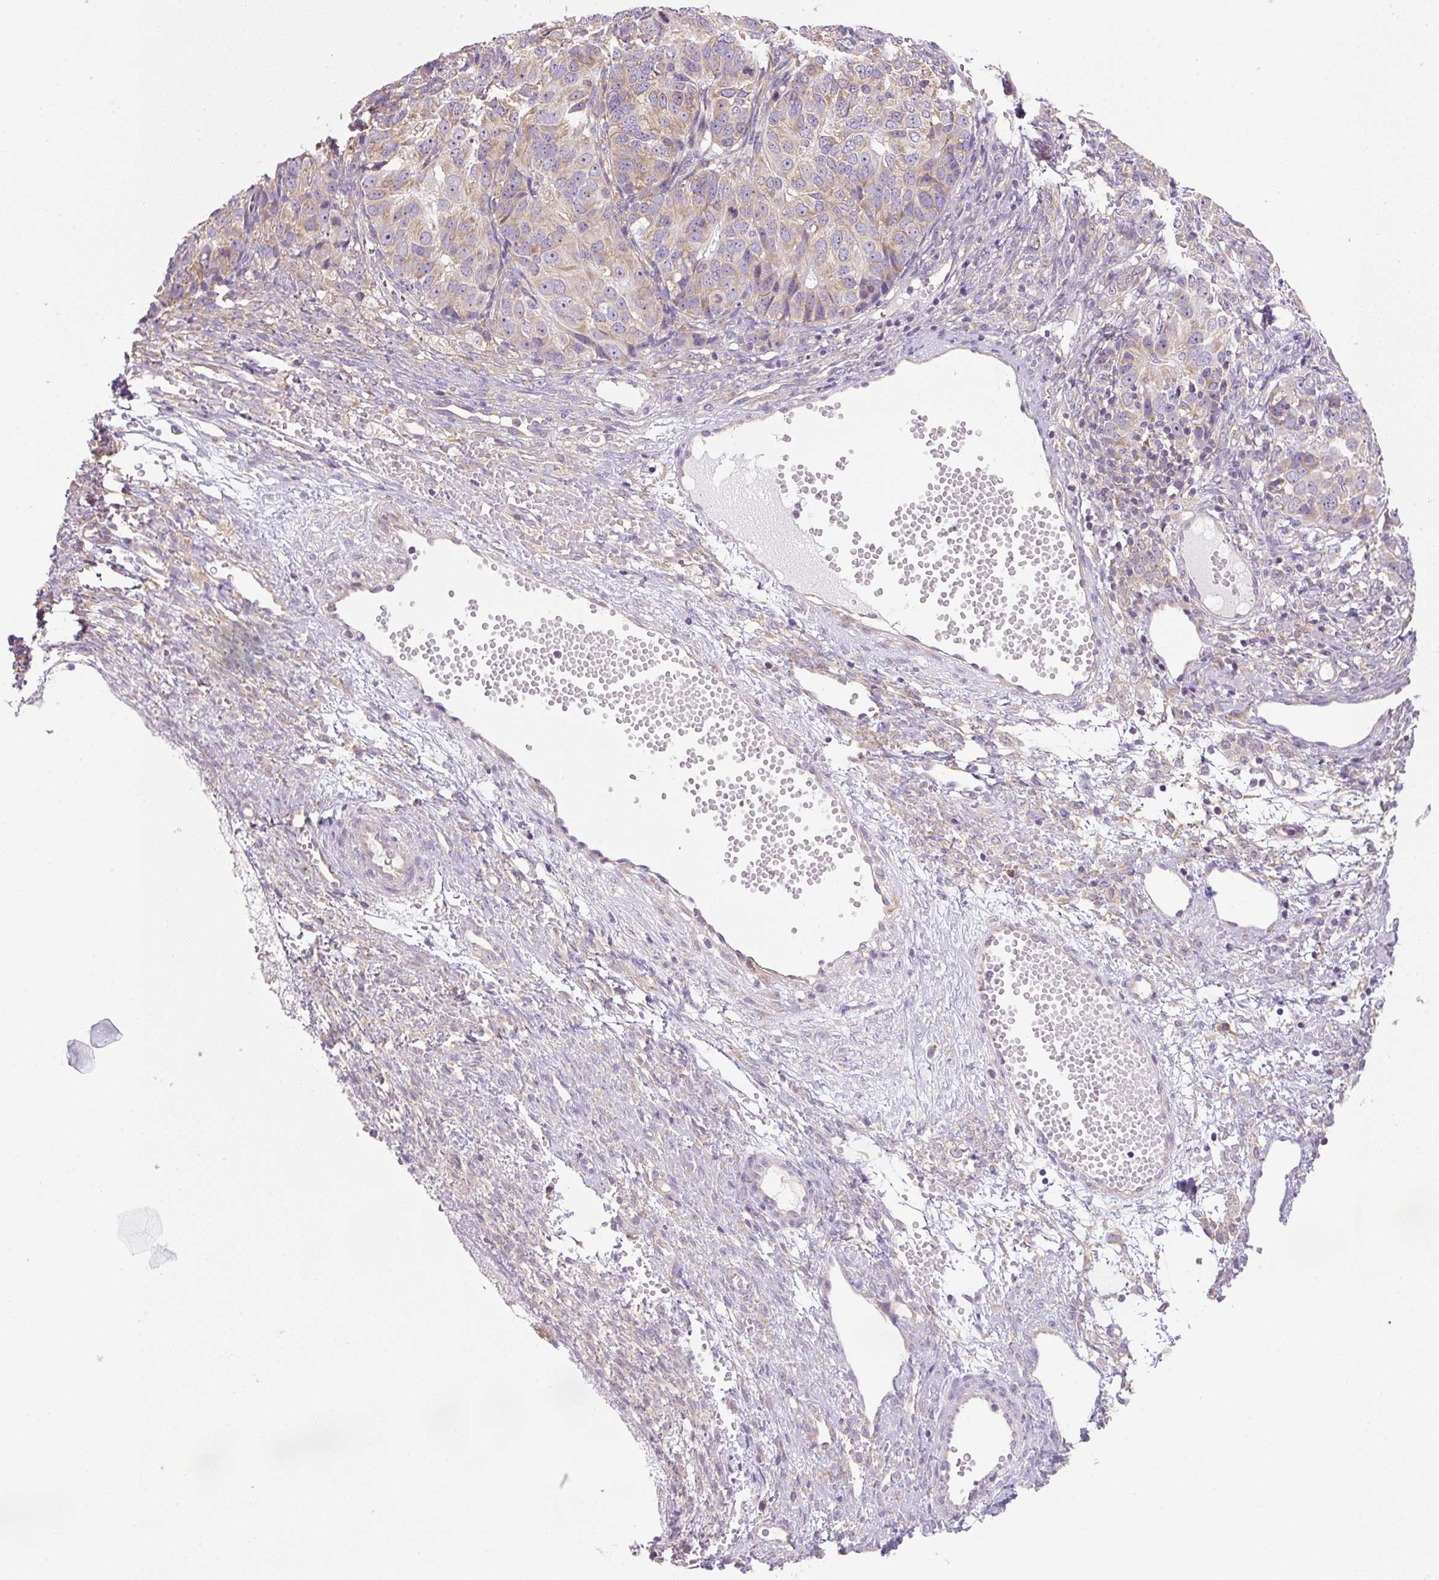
{"staining": {"intensity": "weak", "quantity": "<25%", "location": "cytoplasmic/membranous"}, "tissue": "ovarian cancer", "cell_type": "Tumor cells", "image_type": "cancer", "snomed": [{"axis": "morphology", "description": "Carcinoma, endometroid"}, {"axis": "topography", "description": "Ovary"}], "caption": "High power microscopy micrograph of an immunohistochemistry (IHC) micrograph of ovarian endometroid carcinoma, revealing no significant staining in tumor cells.", "gene": "RPL18A", "patient": {"sex": "female", "age": 51}}